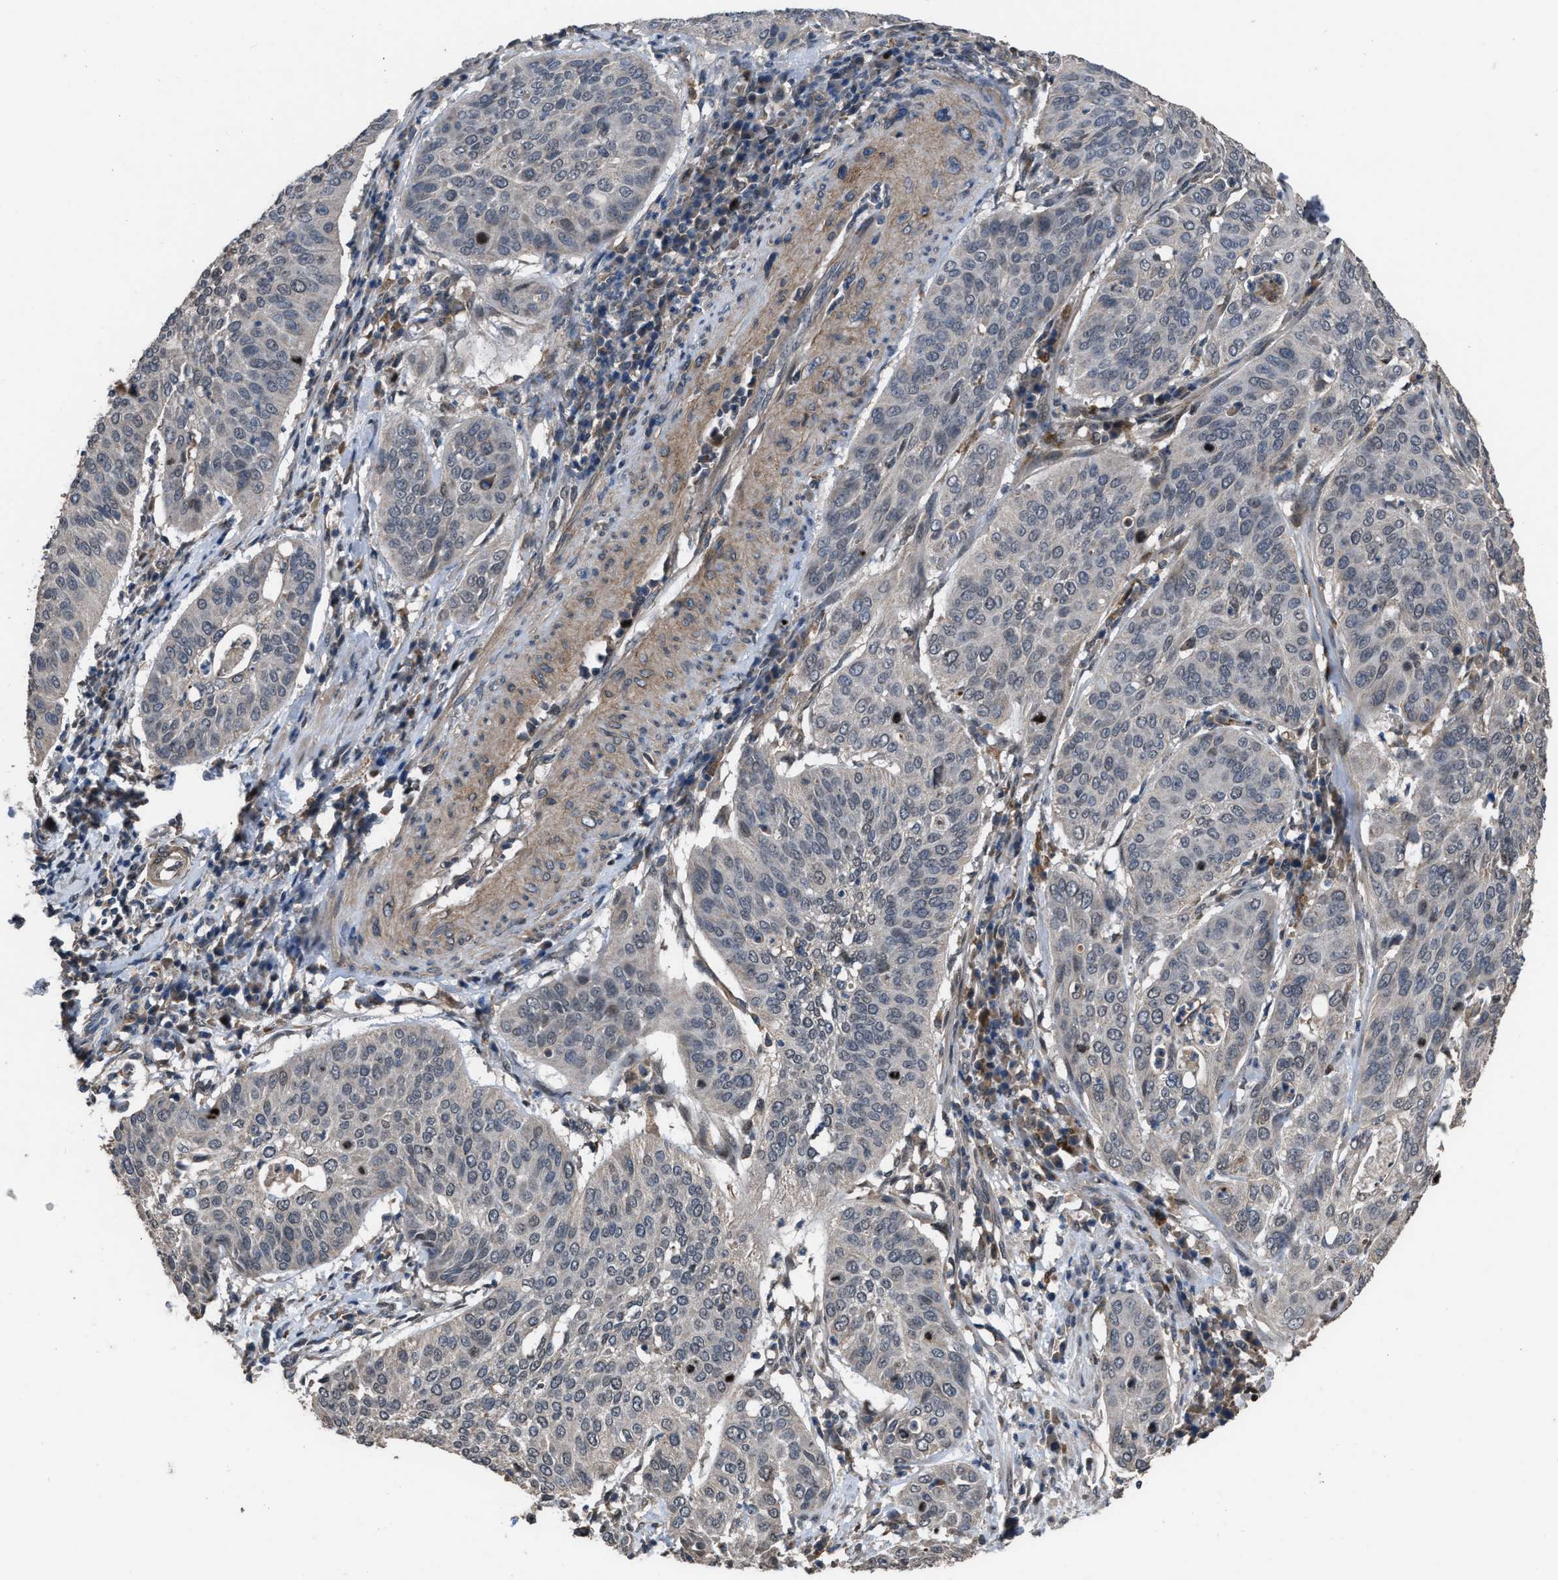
{"staining": {"intensity": "negative", "quantity": "none", "location": "none"}, "tissue": "cervical cancer", "cell_type": "Tumor cells", "image_type": "cancer", "snomed": [{"axis": "morphology", "description": "Normal tissue, NOS"}, {"axis": "morphology", "description": "Squamous cell carcinoma, NOS"}, {"axis": "topography", "description": "Cervix"}], "caption": "Protein analysis of cervical squamous cell carcinoma displays no significant expression in tumor cells.", "gene": "UTRN", "patient": {"sex": "female", "age": 39}}